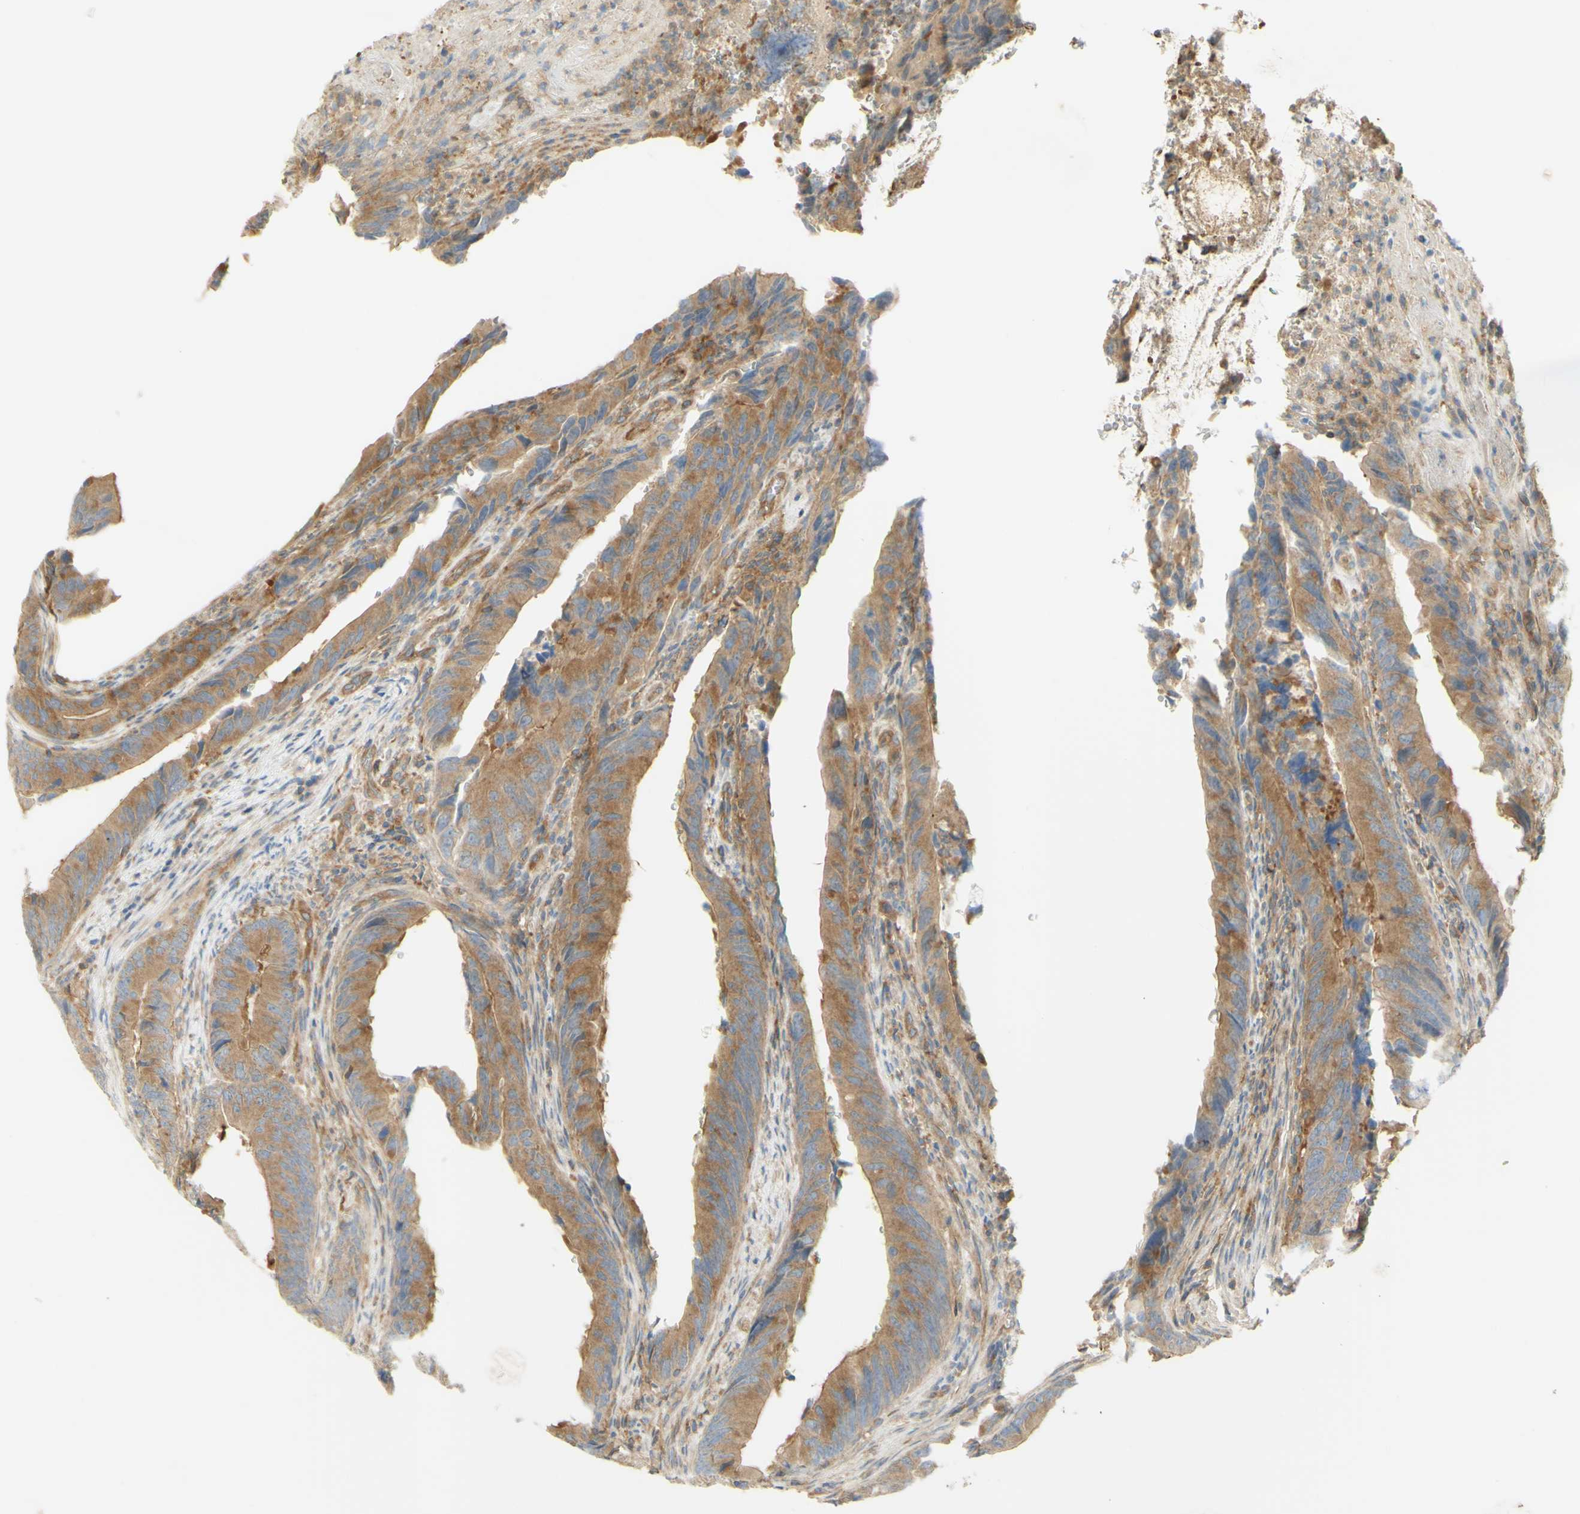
{"staining": {"intensity": "moderate", "quantity": ">75%", "location": "cytoplasmic/membranous"}, "tissue": "colorectal cancer", "cell_type": "Tumor cells", "image_type": "cancer", "snomed": [{"axis": "morphology", "description": "Normal tissue, NOS"}, {"axis": "morphology", "description": "Adenocarcinoma, NOS"}, {"axis": "topography", "description": "Colon"}], "caption": "High-power microscopy captured an immunohistochemistry (IHC) histopathology image of colorectal cancer, revealing moderate cytoplasmic/membranous expression in about >75% of tumor cells. (brown staining indicates protein expression, while blue staining denotes nuclei).", "gene": "IKBKG", "patient": {"sex": "male", "age": 56}}